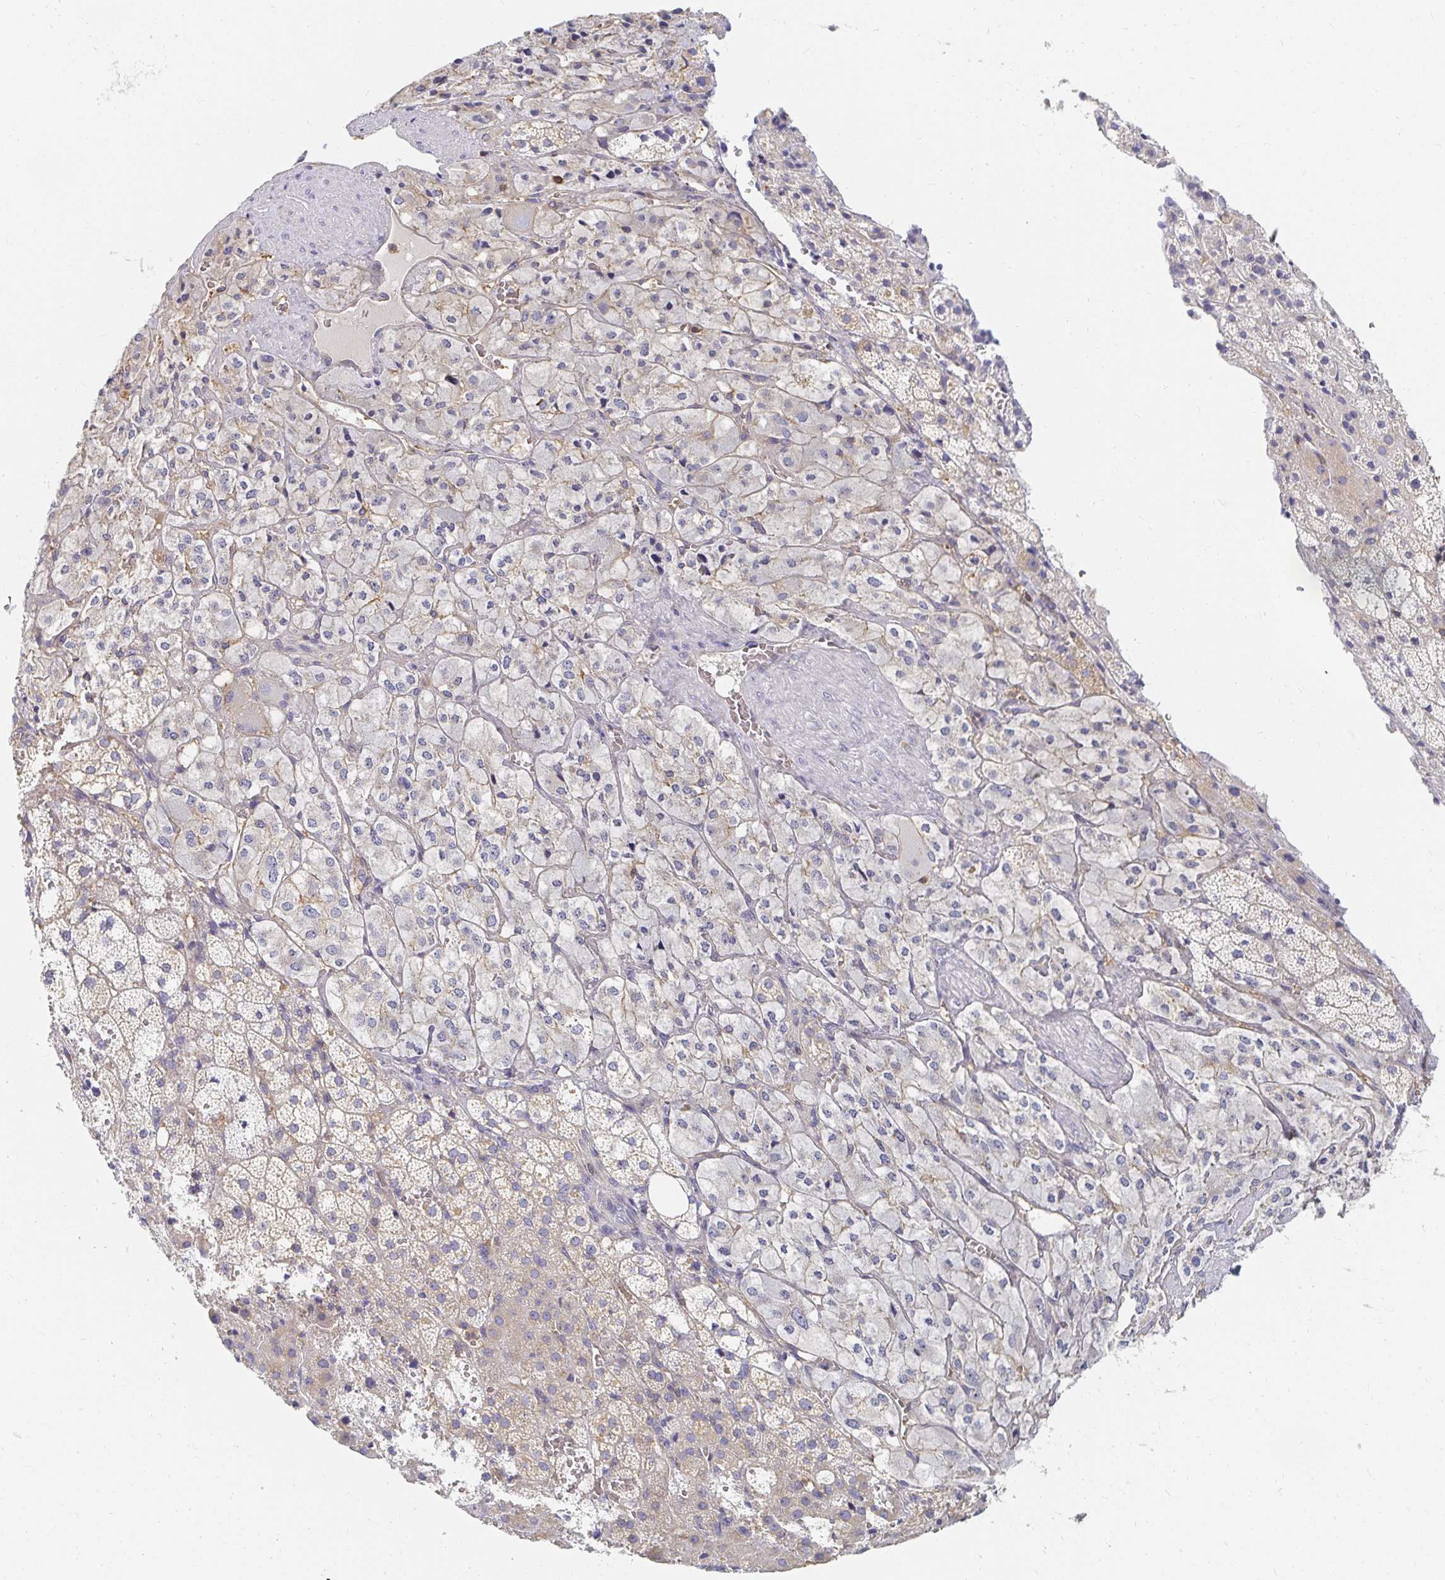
{"staining": {"intensity": "weak", "quantity": "25%-75%", "location": "cytoplasmic/membranous"}, "tissue": "adrenal gland", "cell_type": "Glandular cells", "image_type": "normal", "snomed": [{"axis": "morphology", "description": "Normal tissue, NOS"}, {"axis": "topography", "description": "Adrenal gland"}], "caption": "Unremarkable adrenal gland reveals weak cytoplasmic/membranous staining in approximately 25%-75% of glandular cells, visualized by immunohistochemistry. (DAB (3,3'-diaminobenzidine) = brown stain, brightfield microscopy at high magnification).", "gene": "TSPAN19", "patient": {"sex": "male", "age": 53}}